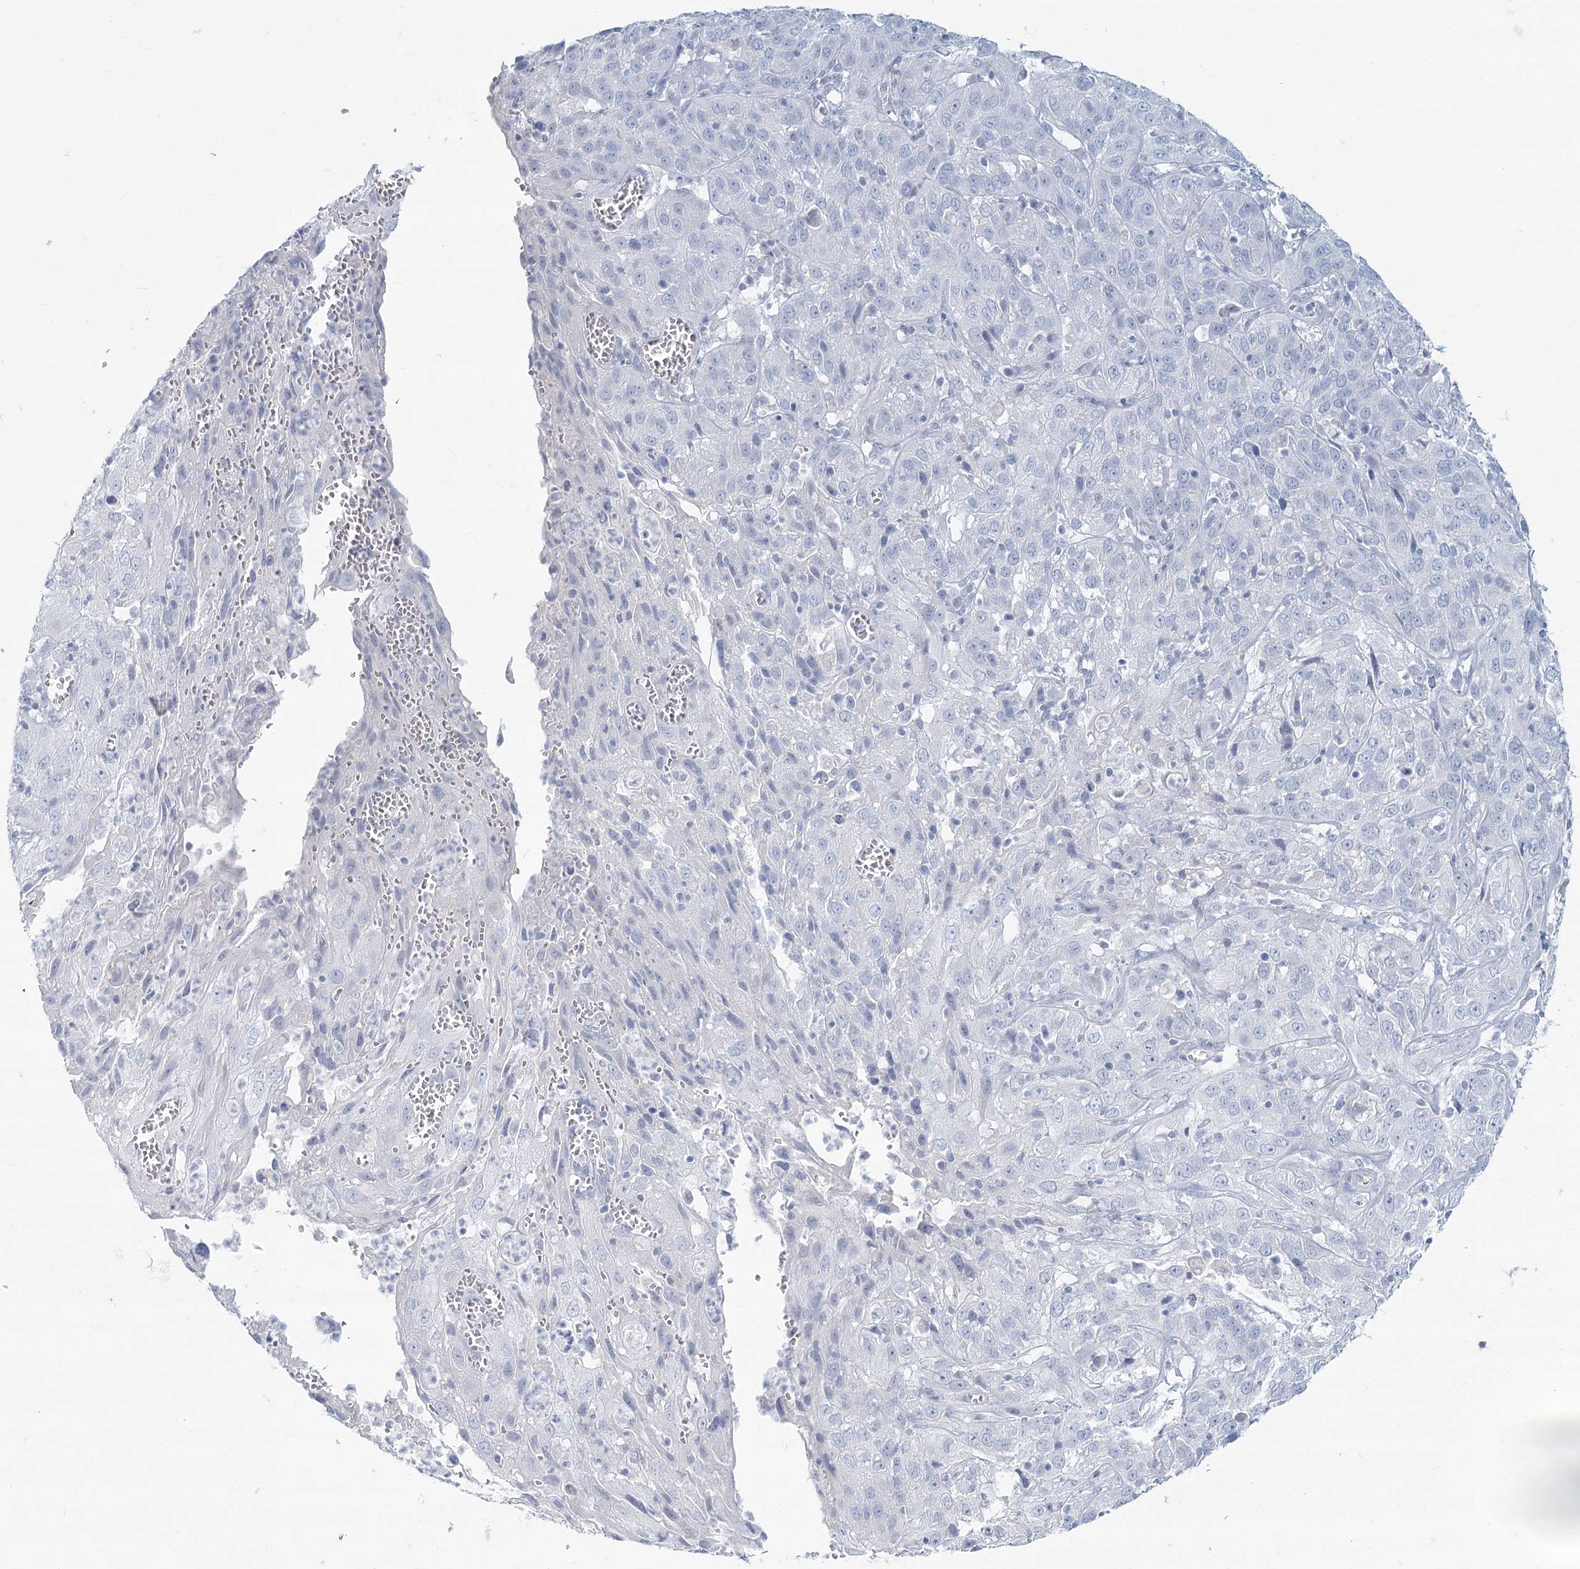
{"staining": {"intensity": "negative", "quantity": "none", "location": "none"}, "tissue": "cervical cancer", "cell_type": "Tumor cells", "image_type": "cancer", "snomed": [{"axis": "morphology", "description": "Squamous cell carcinoma, NOS"}, {"axis": "topography", "description": "Cervix"}], "caption": "Immunohistochemical staining of cervical cancer displays no significant expression in tumor cells. (DAB (3,3'-diaminobenzidine) immunohistochemistry visualized using brightfield microscopy, high magnification).", "gene": "DMGDH", "patient": {"sex": "female", "age": 32}}